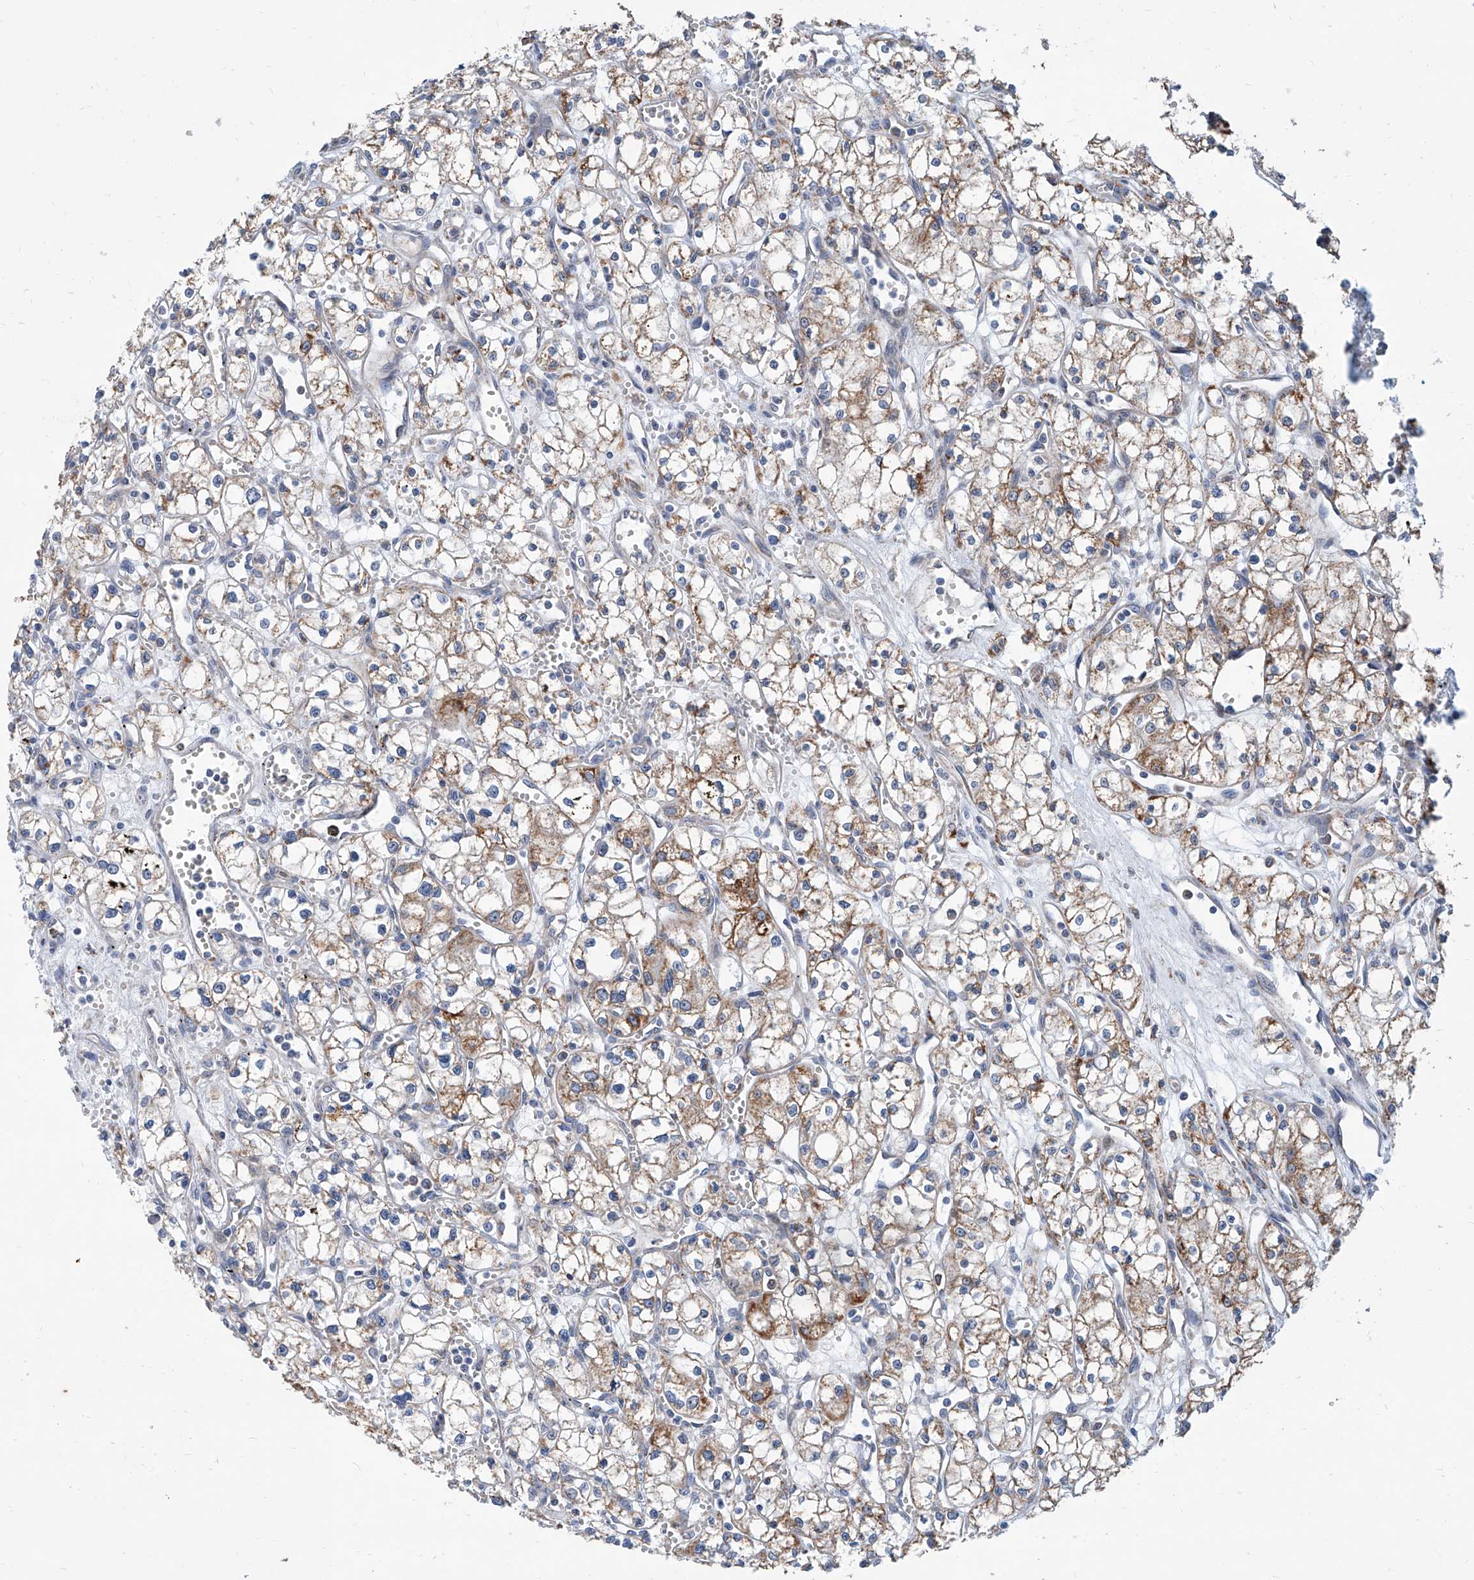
{"staining": {"intensity": "moderate", "quantity": ">75%", "location": "cytoplasmic/membranous"}, "tissue": "renal cancer", "cell_type": "Tumor cells", "image_type": "cancer", "snomed": [{"axis": "morphology", "description": "Adenocarcinoma, NOS"}, {"axis": "topography", "description": "Kidney"}], "caption": "DAB (3,3'-diaminobenzidine) immunohistochemical staining of human renal adenocarcinoma displays moderate cytoplasmic/membranous protein expression in approximately >75% of tumor cells.", "gene": "USP48", "patient": {"sex": "male", "age": 59}}